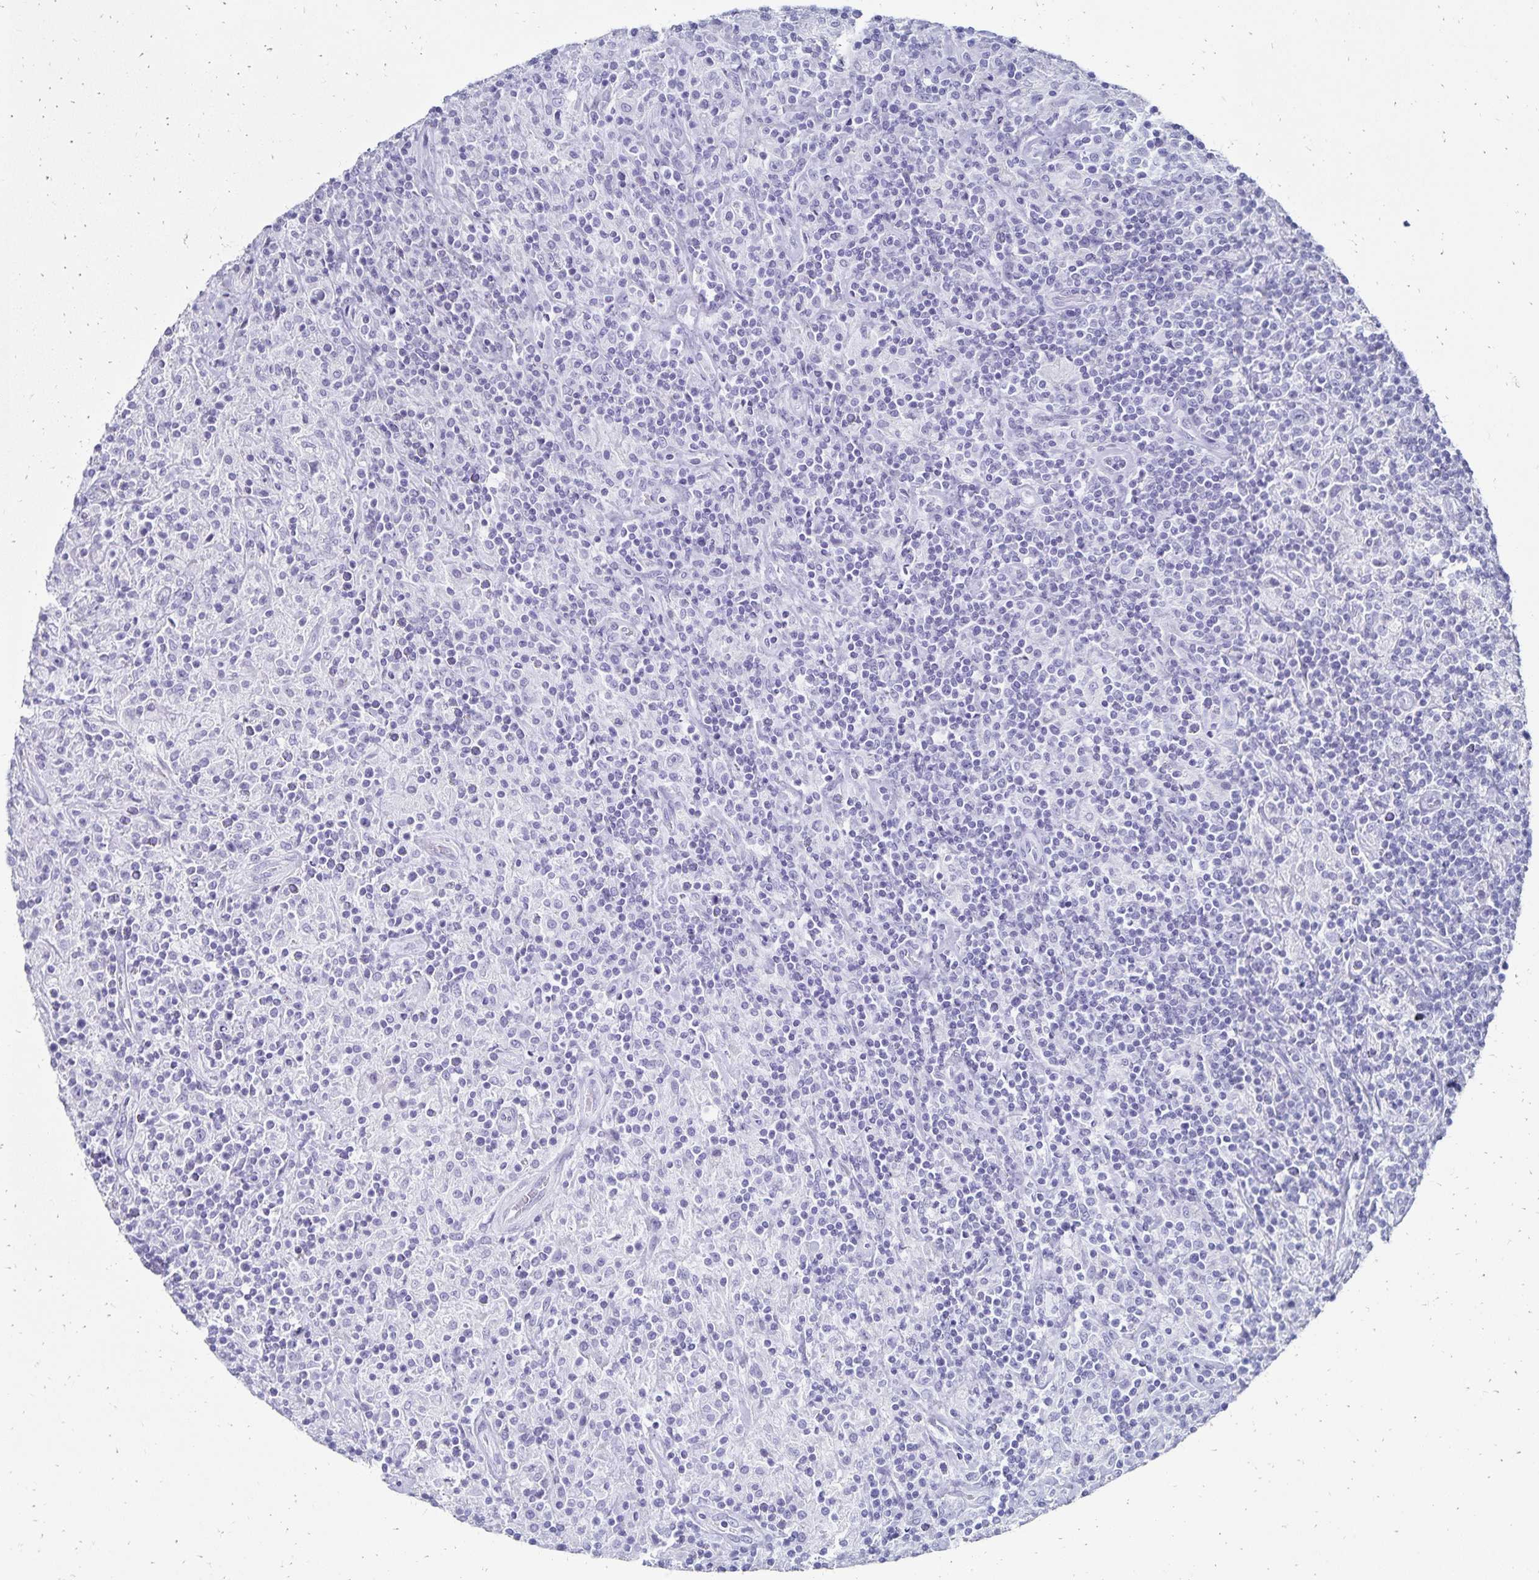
{"staining": {"intensity": "negative", "quantity": "none", "location": "none"}, "tissue": "lymphoma", "cell_type": "Tumor cells", "image_type": "cancer", "snomed": [{"axis": "morphology", "description": "Hodgkin's disease, NOS"}, {"axis": "topography", "description": "Lymph node"}], "caption": "Immunohistochemistry (IHC) micrograph of neoplastic tissue: human lymphoma stained with DAB (3,3'-diaminobenzidine) exhibits no significant protein expression in tumor cells.", "gene": "GIP", "patient": {"sex": "male", "age": 70}}